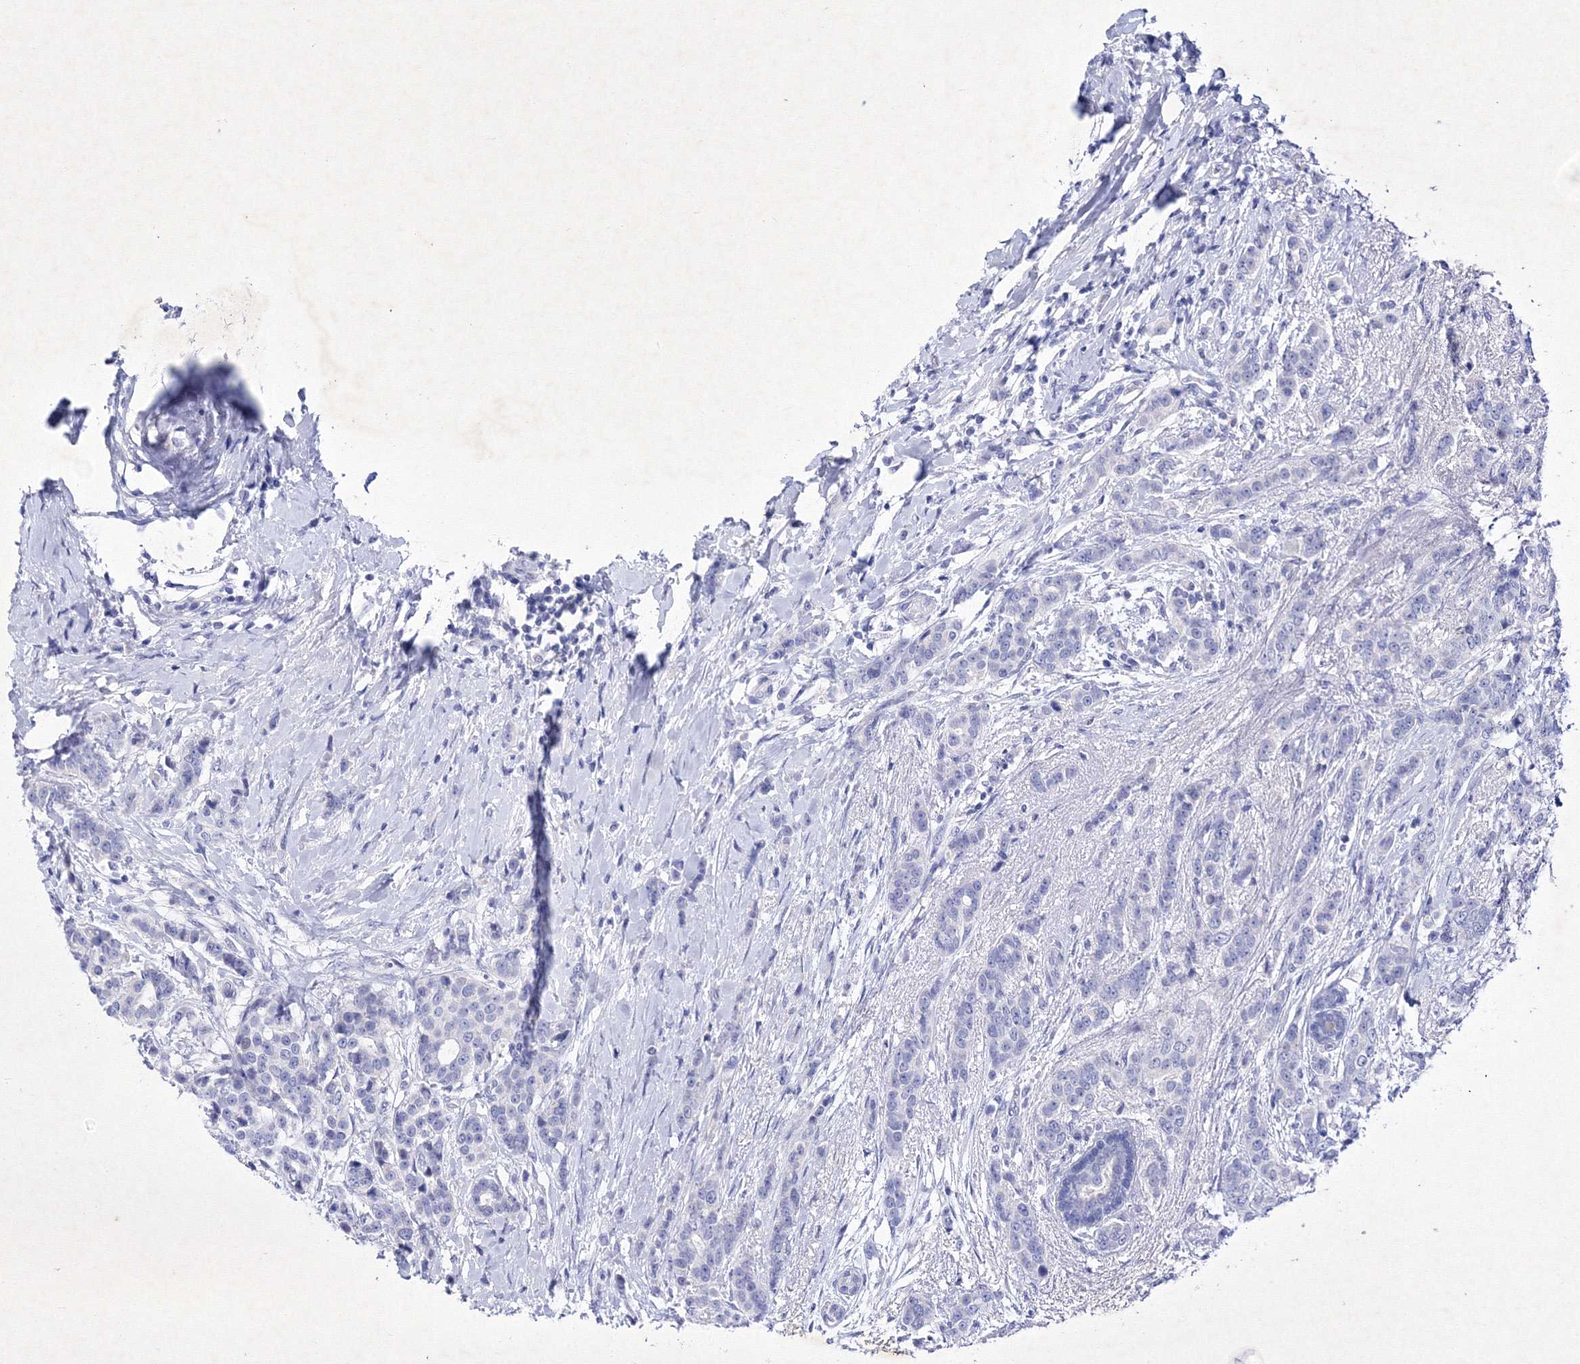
{"staining": {"intensity": "negative", "quantity": "none", "location": "none"}, "tissue": "breast cancer", "cell_type": "Tumor cells", "image_type": "cancer", "snomed": [{"axis": "morphology", "description": "Lobular carcinoma"}, {"axis": "topography", "description": "Breast"}], "caption": "High magnification brightfield microscopy of breast cancer stained with DAB (brown) and counterstained with hematoxylin (blue): tumor cells show no significant staining.", "gene": "GPN1", "patient": {"sex": "female", "age": 51}}